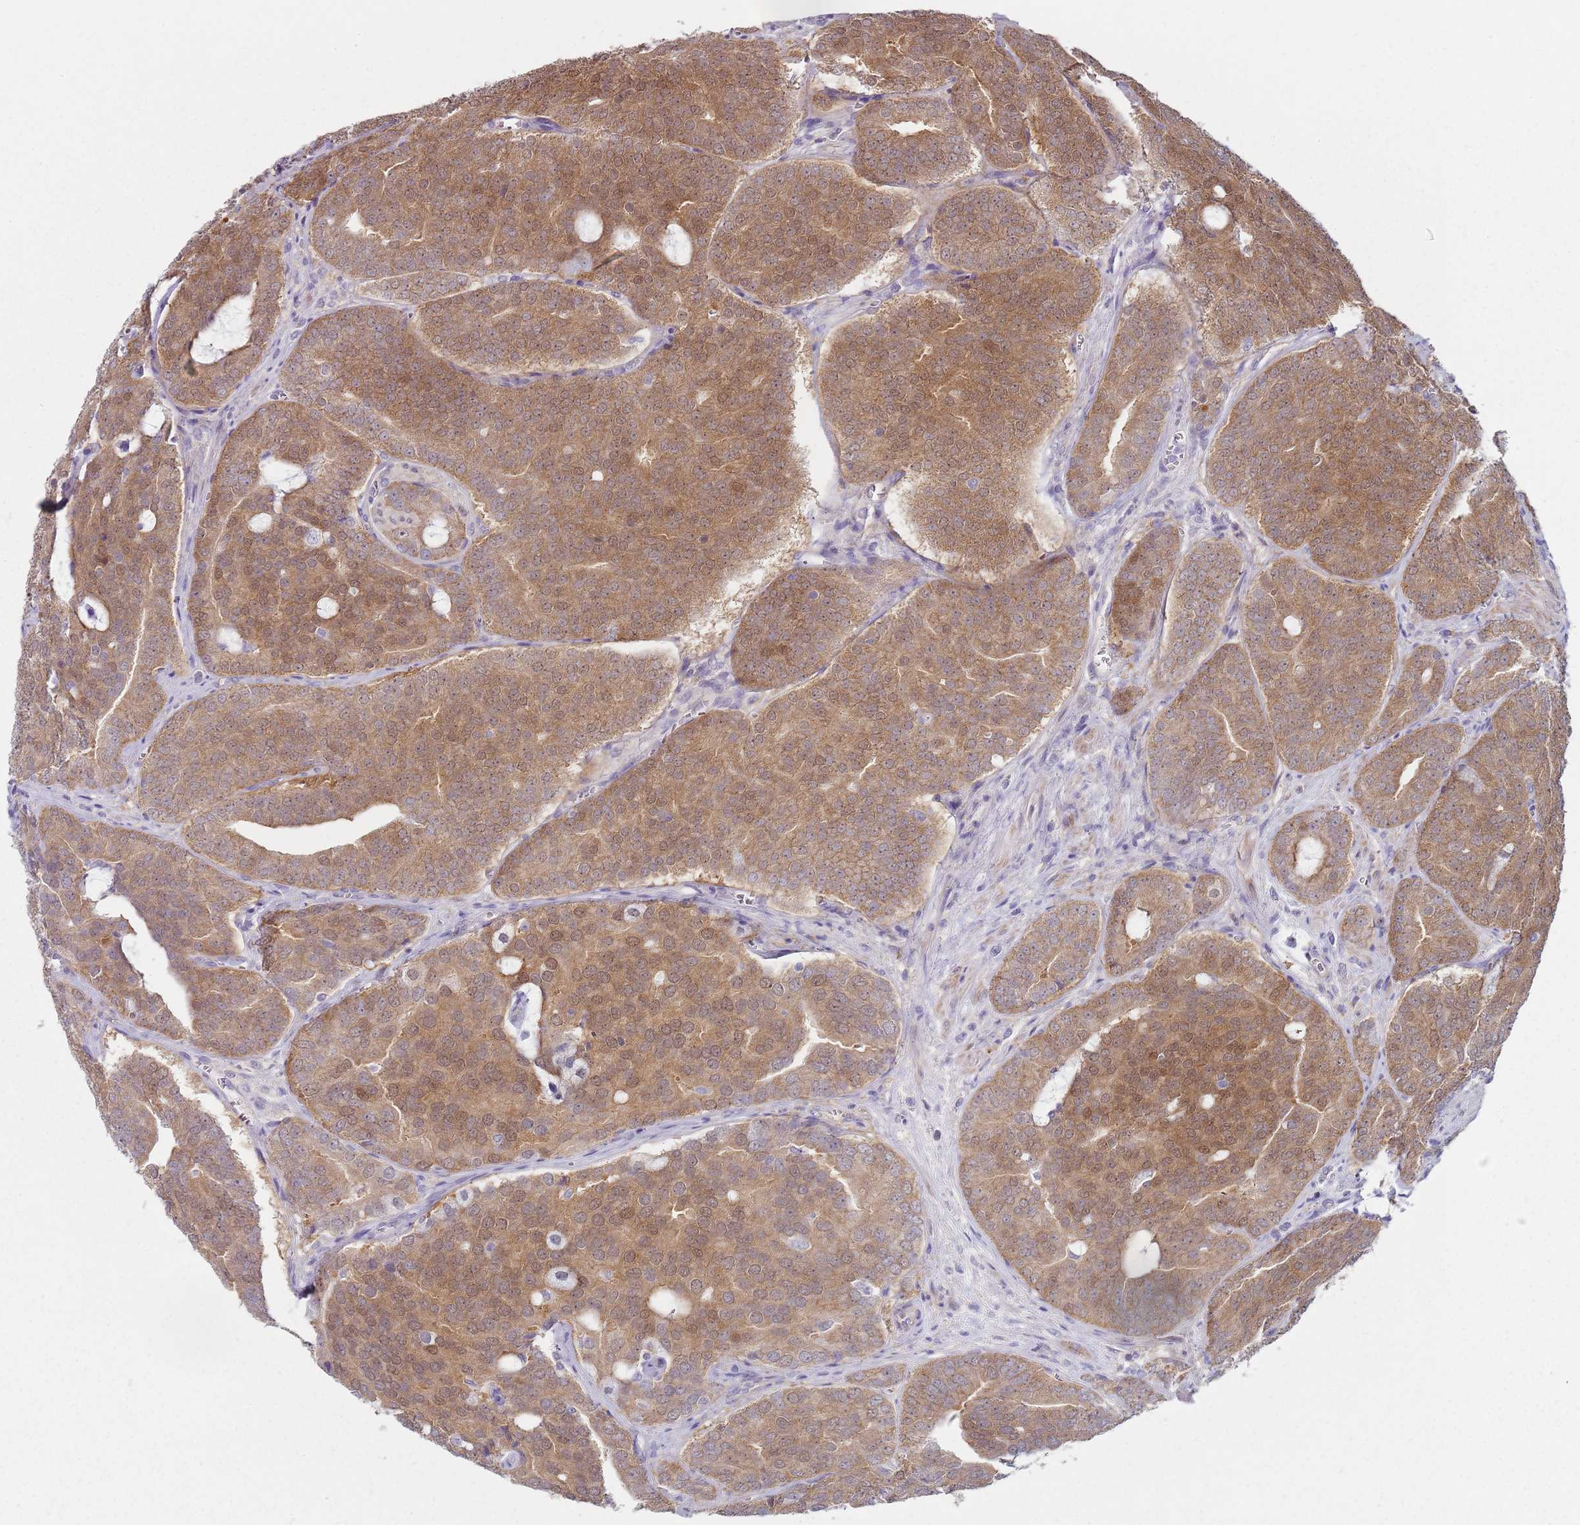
{"staining": {"intensity": "moderate", "quantity": ">75%", "location": "cytoplasmic/membranous"}, "tissue": "prostate cancer", "cell_type": "Tumor cells", "image_type": "cancer", "snomed": [{"axis": "morphology", "description": "Adenocarcinoma, High grade"}, {"axis": "topography", "description": "Prostate"}], "caption": "Immunohistochemistry (IHC) micrograph of high-grade adenocarcinoma (prostate) stained for a protein (brown), which reveals medium levels of moderate cytoplasmic/membranous expression in approximately >75% of tumor cells.", "gene": "SLC26A6", "patient": {"sex": "male", "age": 55}}